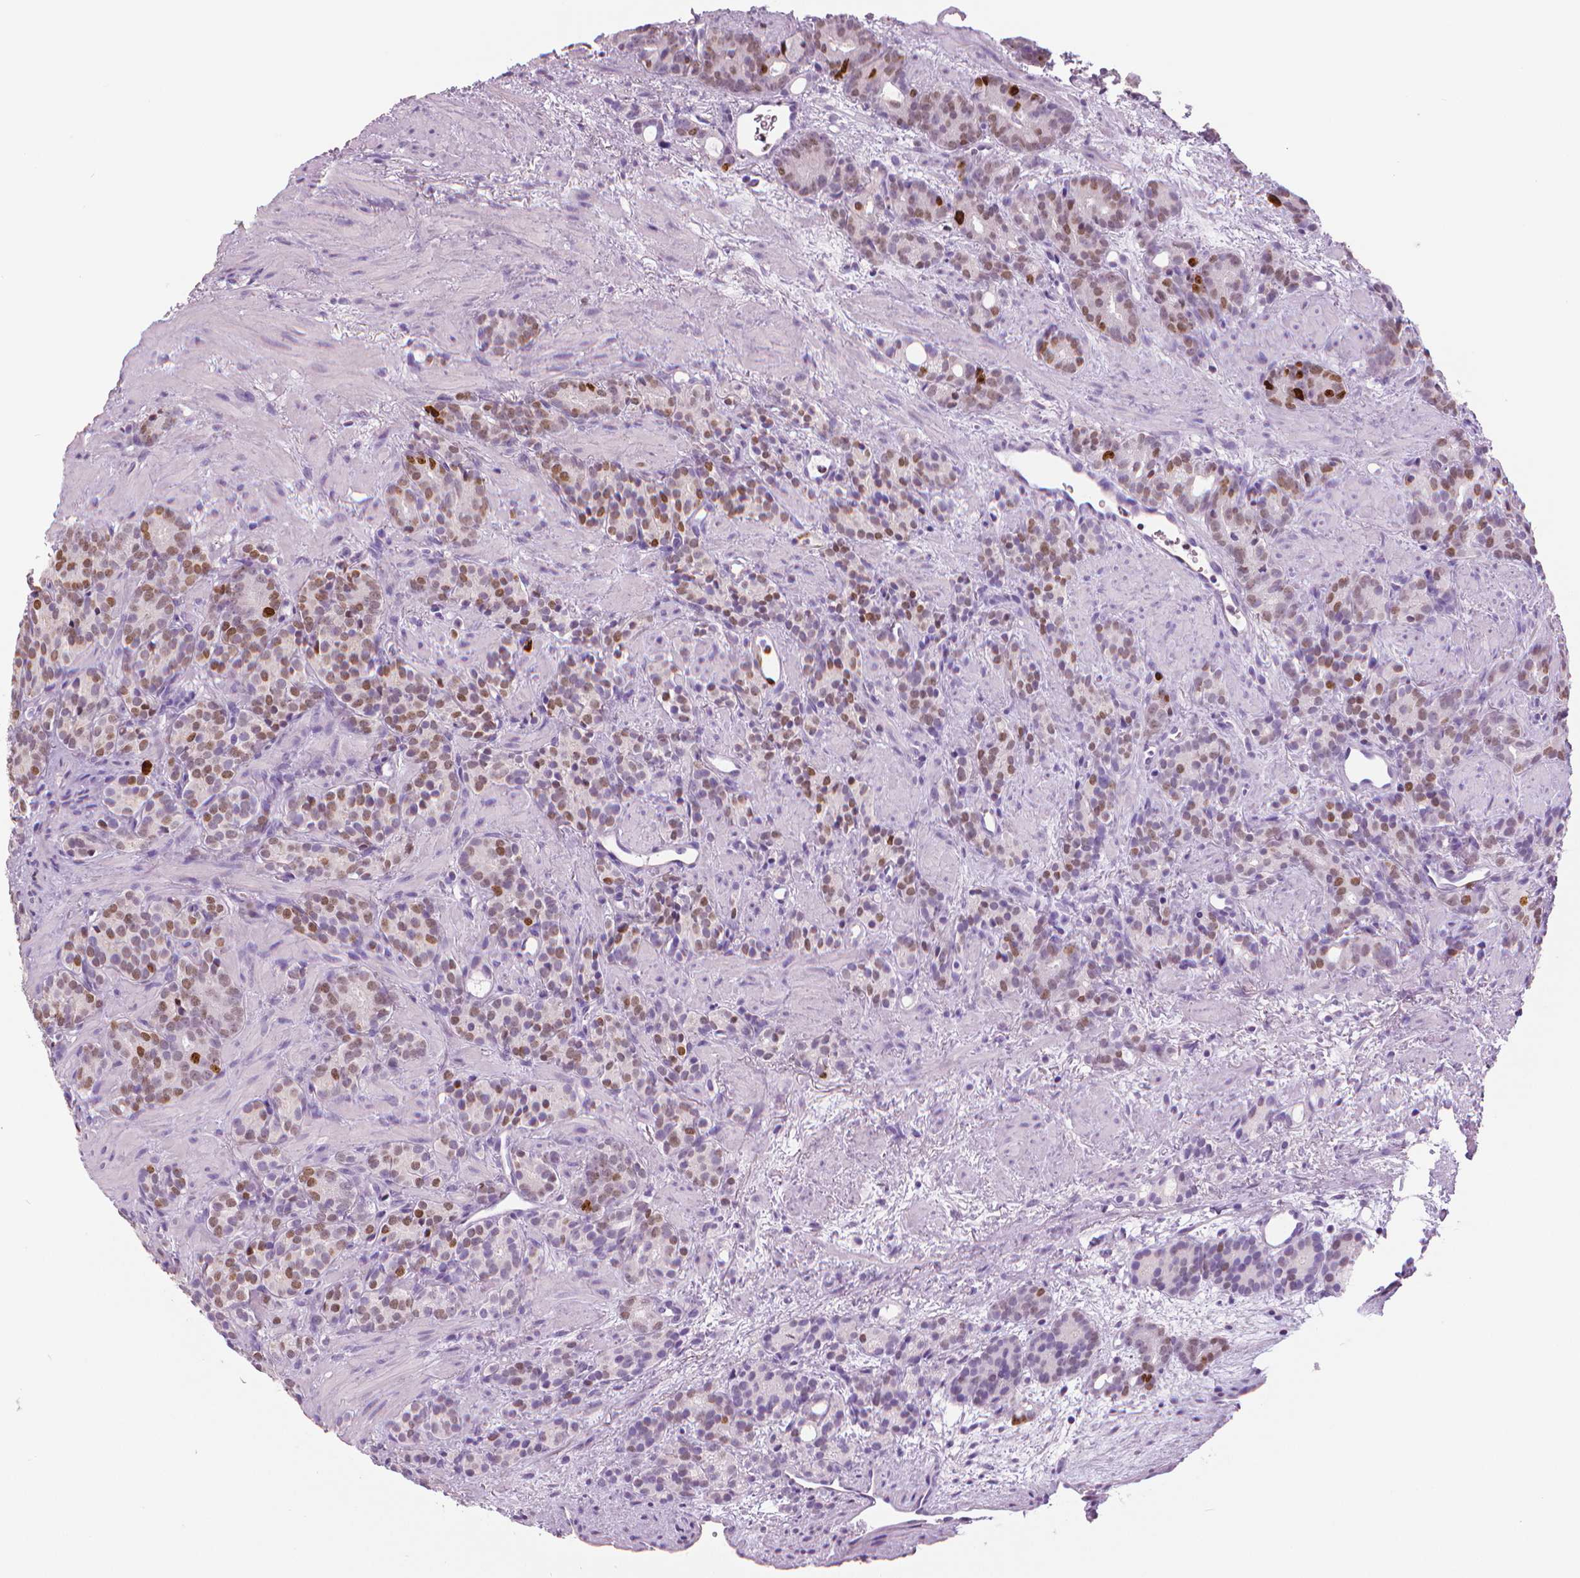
{"staining": {"intensity": "moderate", "quantity": "25%-75%", "location": "nuclear"}, "tissue": "prostate cancer", "cell_type": "Tumor cells", "image_type": "cancer", "snomed": [{"axis": "morphology", "description": "Adenocarcinoma, High grade"}, {"axis": "topography", "description": "Prostate"}], "caption": "Immunohistochemistry (IHC) of human prostate cancer exhibits medium levels of moderate nuclear staining in approximately 25%-75% of tumor cells. (Stains: DAB (3,3'-diaminobenzidine) in brown, nuclei in blue, Microscopy: brightfield microscopy at high magnification).", "gene": "MKI67", "patient": {"sex": "male", "age": 84}}